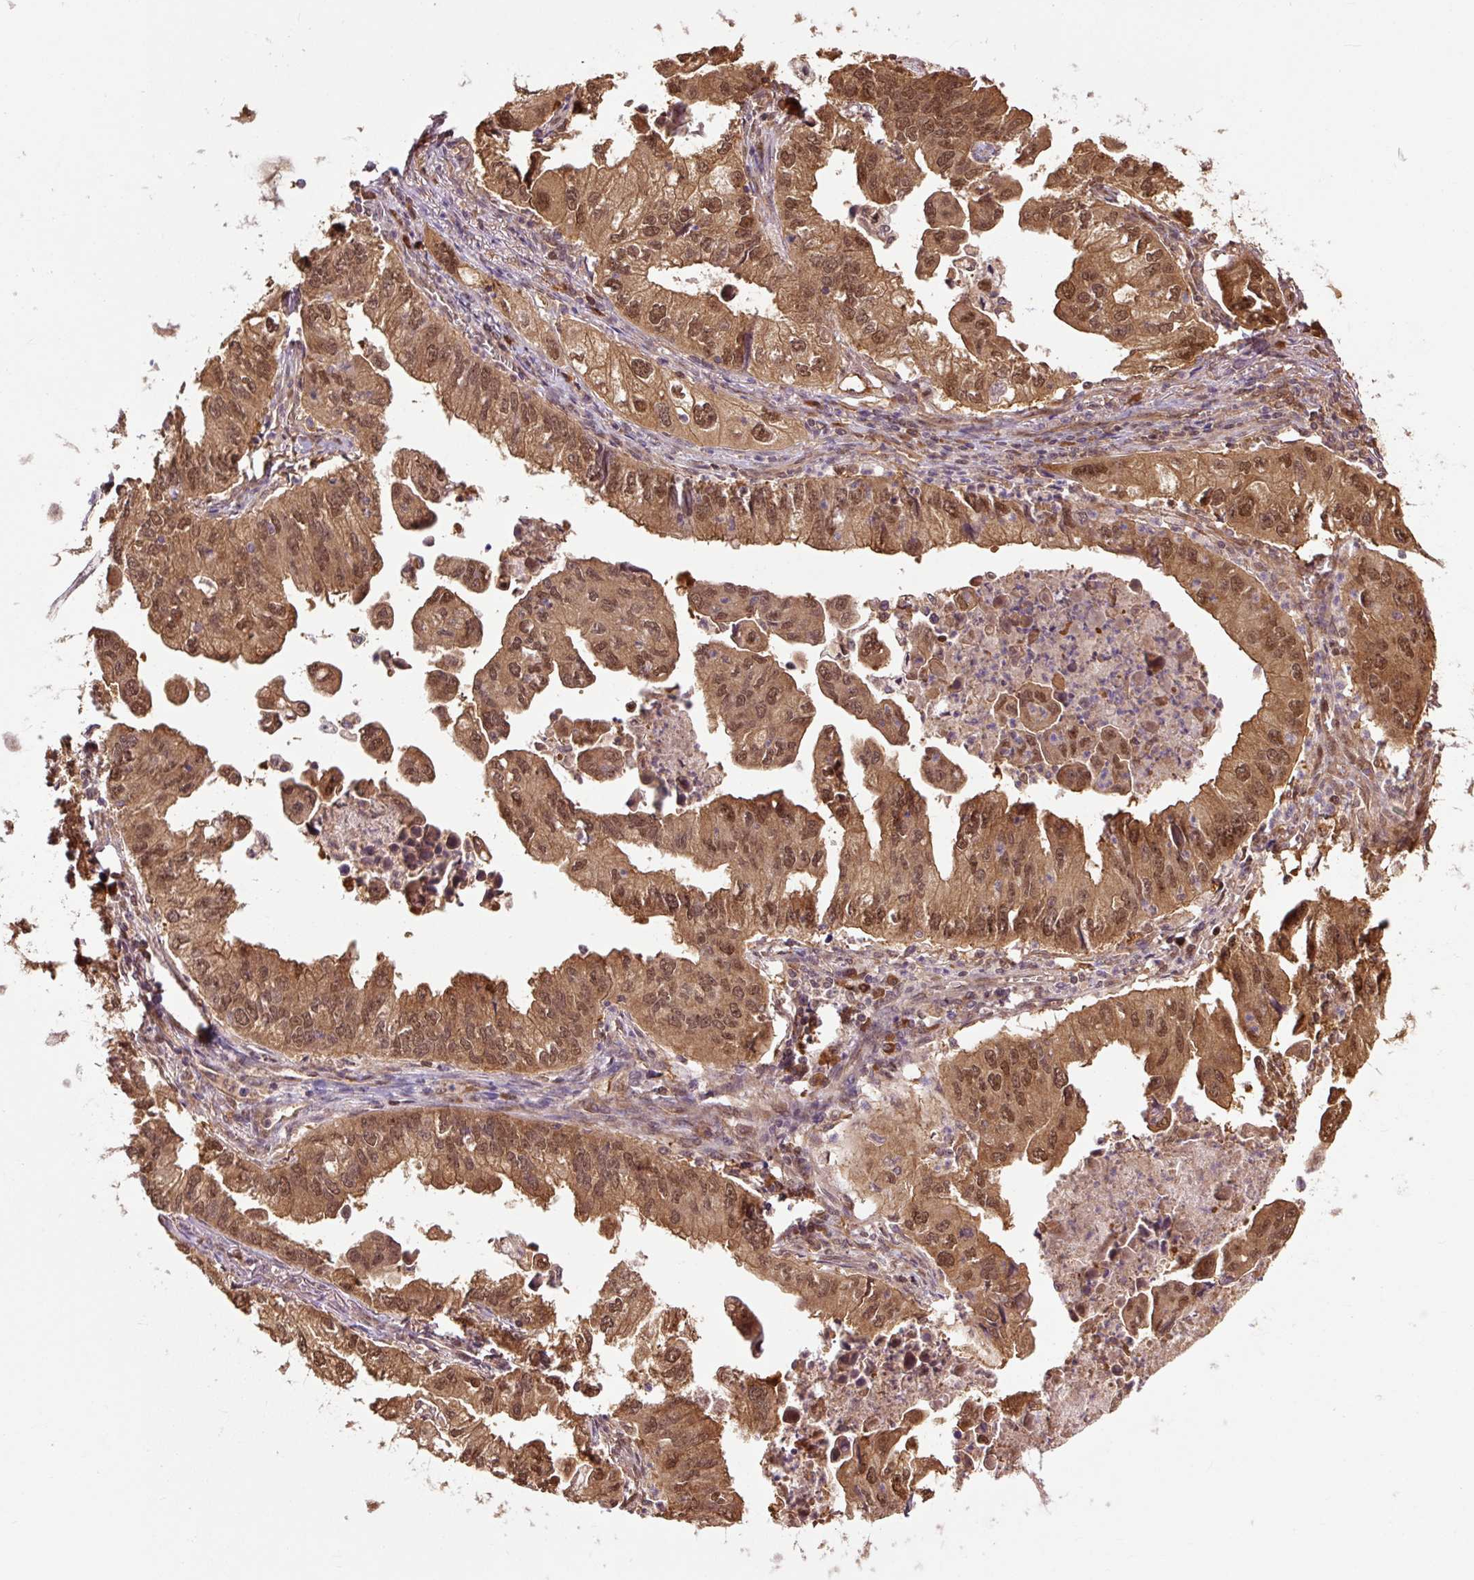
{"staining": {"intensity": "moderate", "quantity": ">75%", "location": "cytoplasmic/membranous,nuclear"}, "tissue": "lung cancer", "cell_type": "Tumor cells", "image_type": "cancer", "snomed": [{"axis": "morphology", "description": "Adenocarcinoma, NOS"}, {"axis": "topography", "description": "Lung"}], "caption": "This is a photomicrograph of immunohistochemistry (IHC) staining of lung cancer (adenocarcinoma), which shows moderate staining in the cytoplasmic/membranous and nuclear of tumor cells.", "gene": "TPT1", "patient": {"sex": "male", "age": 48}}